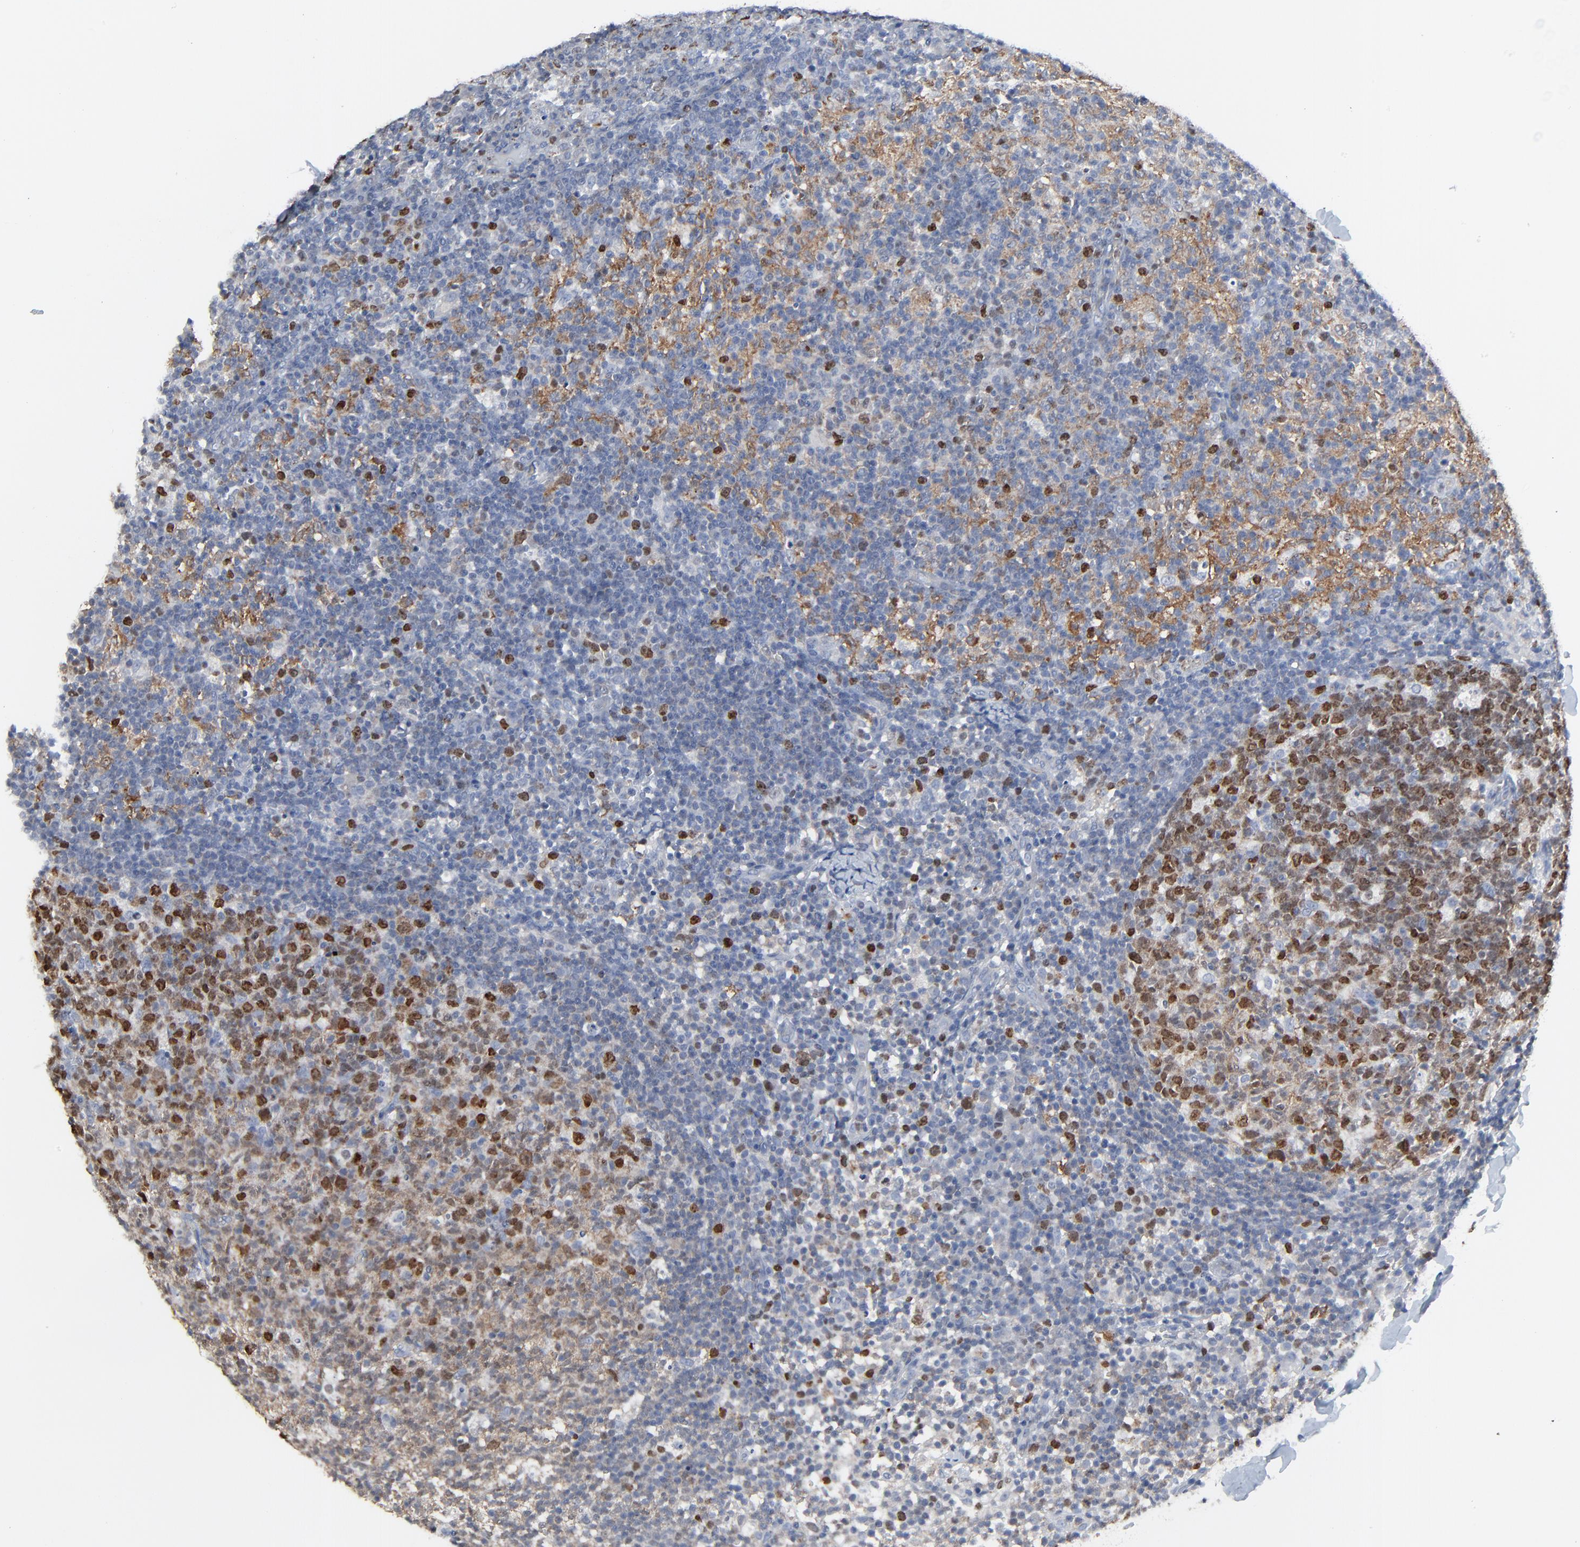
{"staining": {"intensity": "moderate", "quantity": "25%-75%", "location": "nuclear"}, "tissue": "lymph node", "cell_type": "Germinal center cells", "image_type": "normal", "snomed": [{"axis": "morphology", "description": "Normal tissue, NOS"}, {"axis": "morphology", "description": "Inflammation, NOS"}, {"axis": "topography", "description": "Lymph node"}], "caption": "This micrograph exhibits immunohistochemistry staining of normal lymph node, with medium moderate nuclear positivity in about 25%-75% of germinal center cells.", "gene": "BIRC3", "patient": {"sex": "male", "age": 55}}